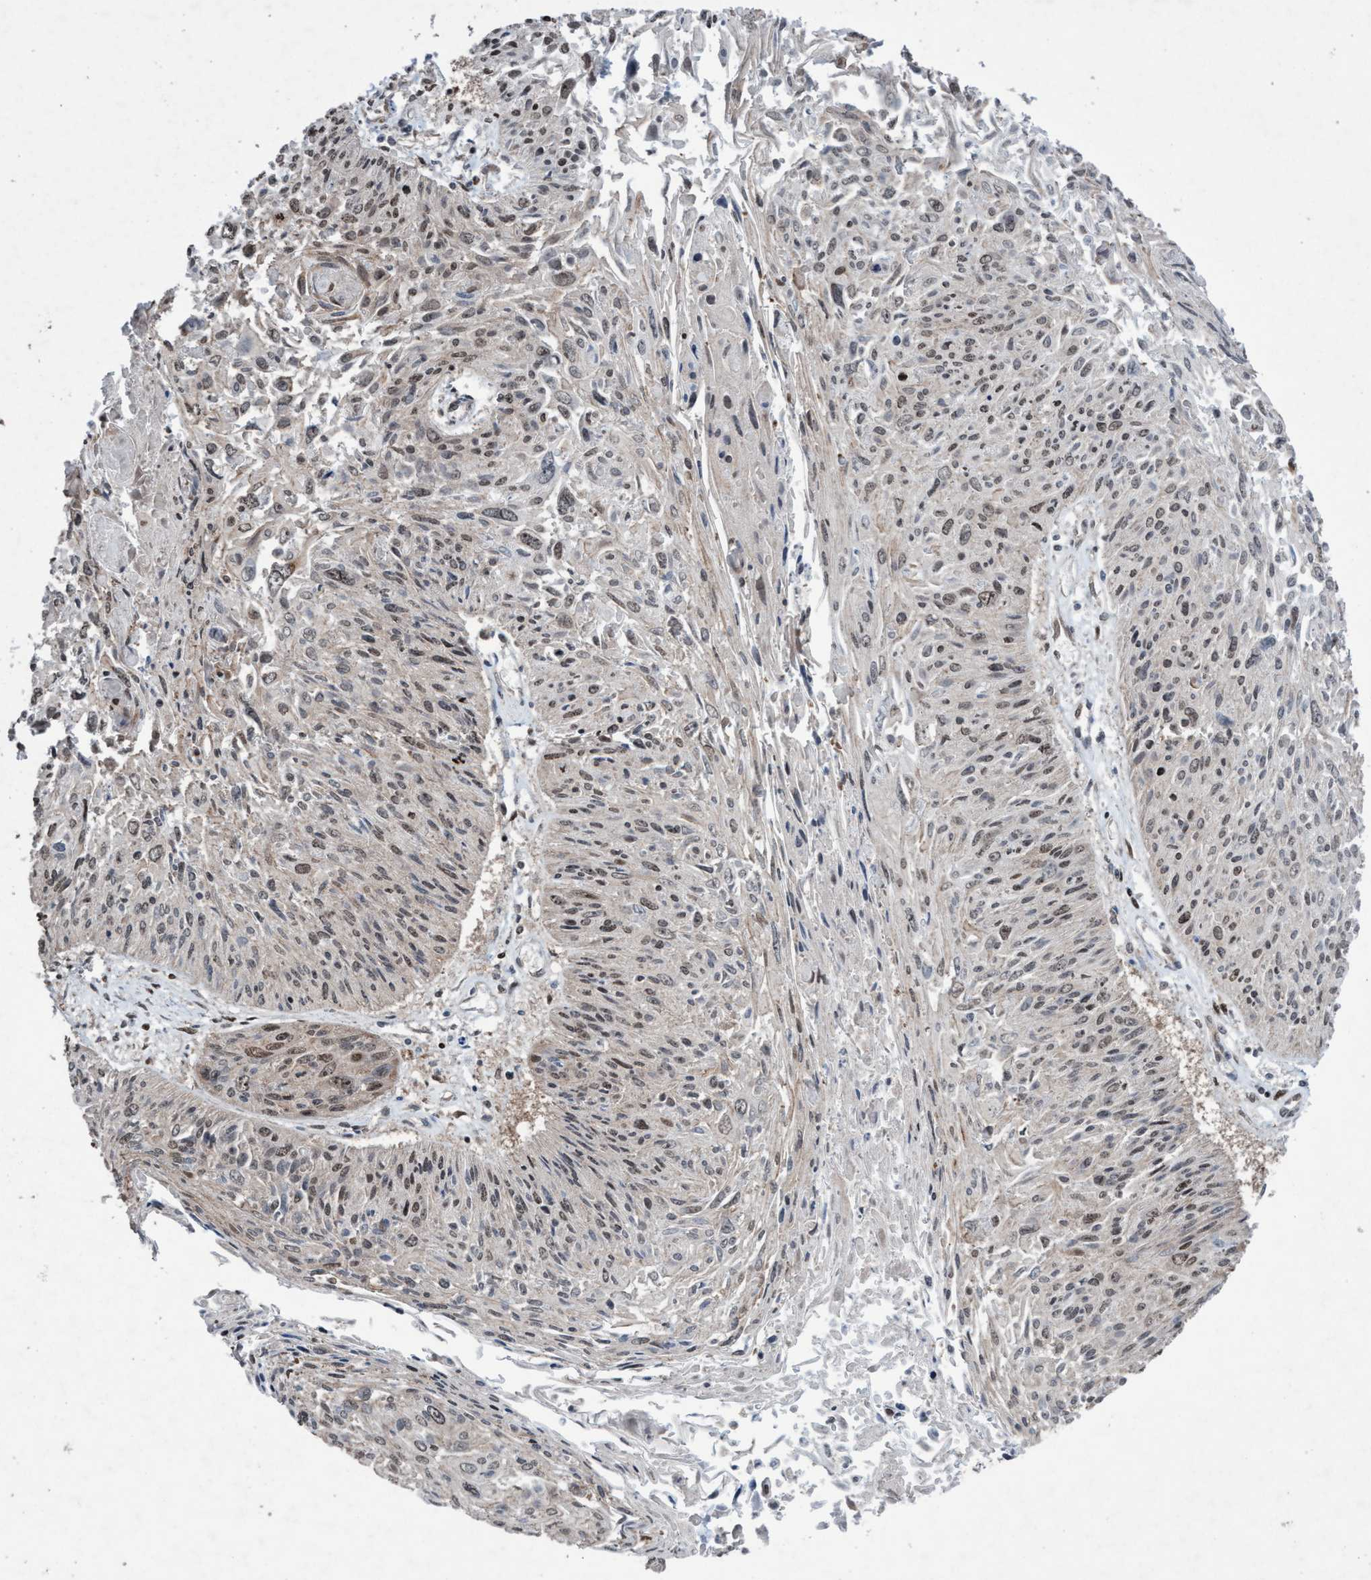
{"staining": {"intensity": "weak", "quantity": ">75%", "location": "nuclear"}, "tissue": "cervical cancer", "cell_type": "Tumor cells", "image_type": "cancer", "snomed": [{"axis": "morphology", "description": "Squamous cell carcinoma, NOS"}, {"axis": "topography", "description": "Cervix"}], "caption": "Protein staining of cervical cancer (squamous cell carcinoma) tissue demonstrates weak nuclear staining in about >75% of tumor cells.", "gene": "METAP2", "patient": {"sex": "female", "age": 51}}